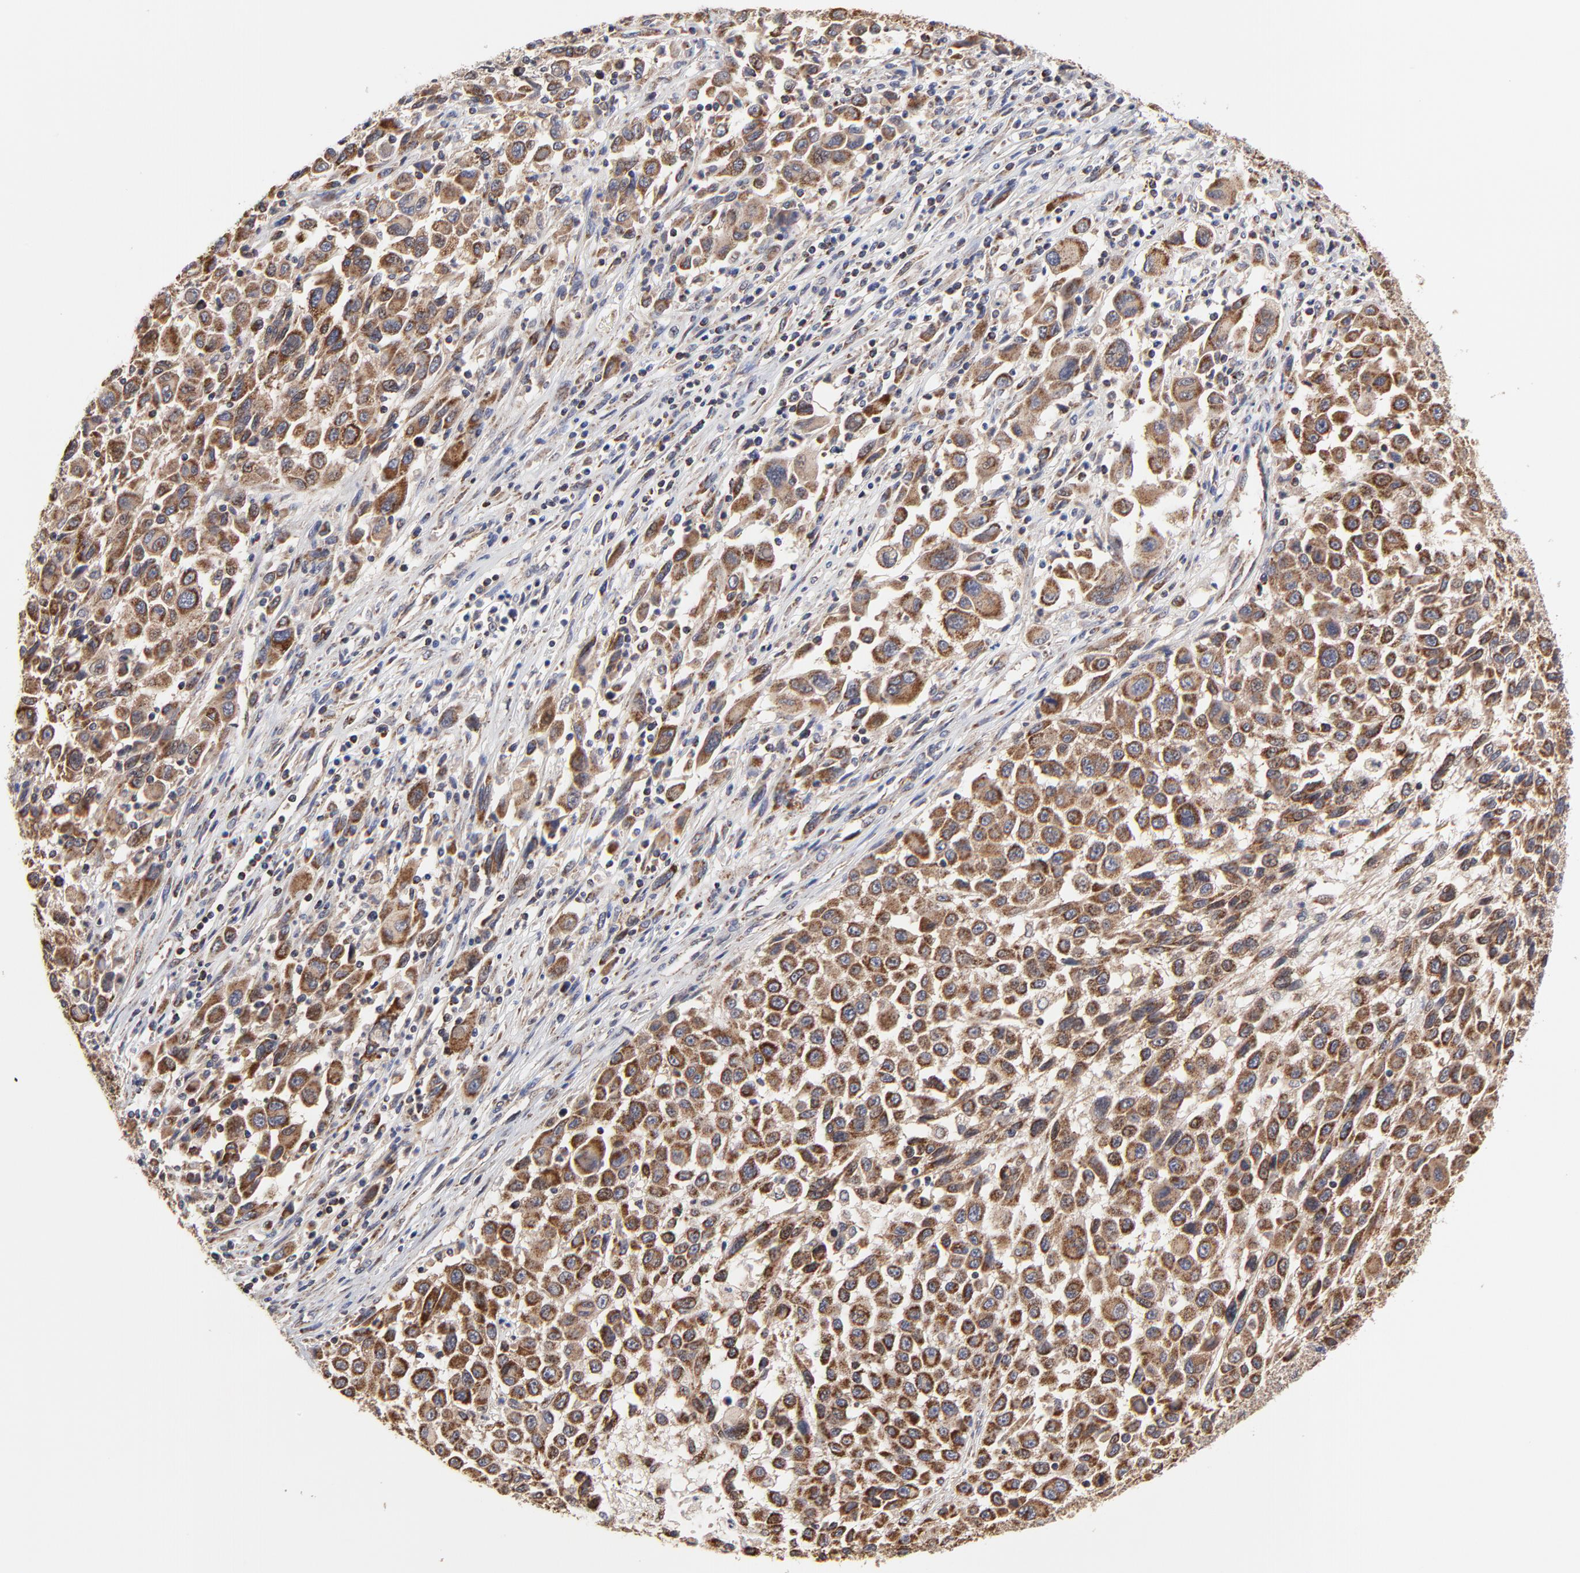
{"staining": {"intensity": "moderate", "quantity": ">75%", "location": "cytoplasmic/membranous"}, "tissue": "melanoma", "cell_type": "Tumor cells", "image_type": "cancer", "snomed": [{"axis": "morphology", "description": "Malignant melanoma, Metastatic site"}, {"axis": "topography", "description": "Lymph node"}], "caption": "DAB immunohistochemical staining of malignant melanoma (metastatic site) reveals moderate cytoplasmic/membranous protein expression in about >75% of tumor cells.", "gene": "ZNF550", "patient": {"sex": "male", "age": 61}}